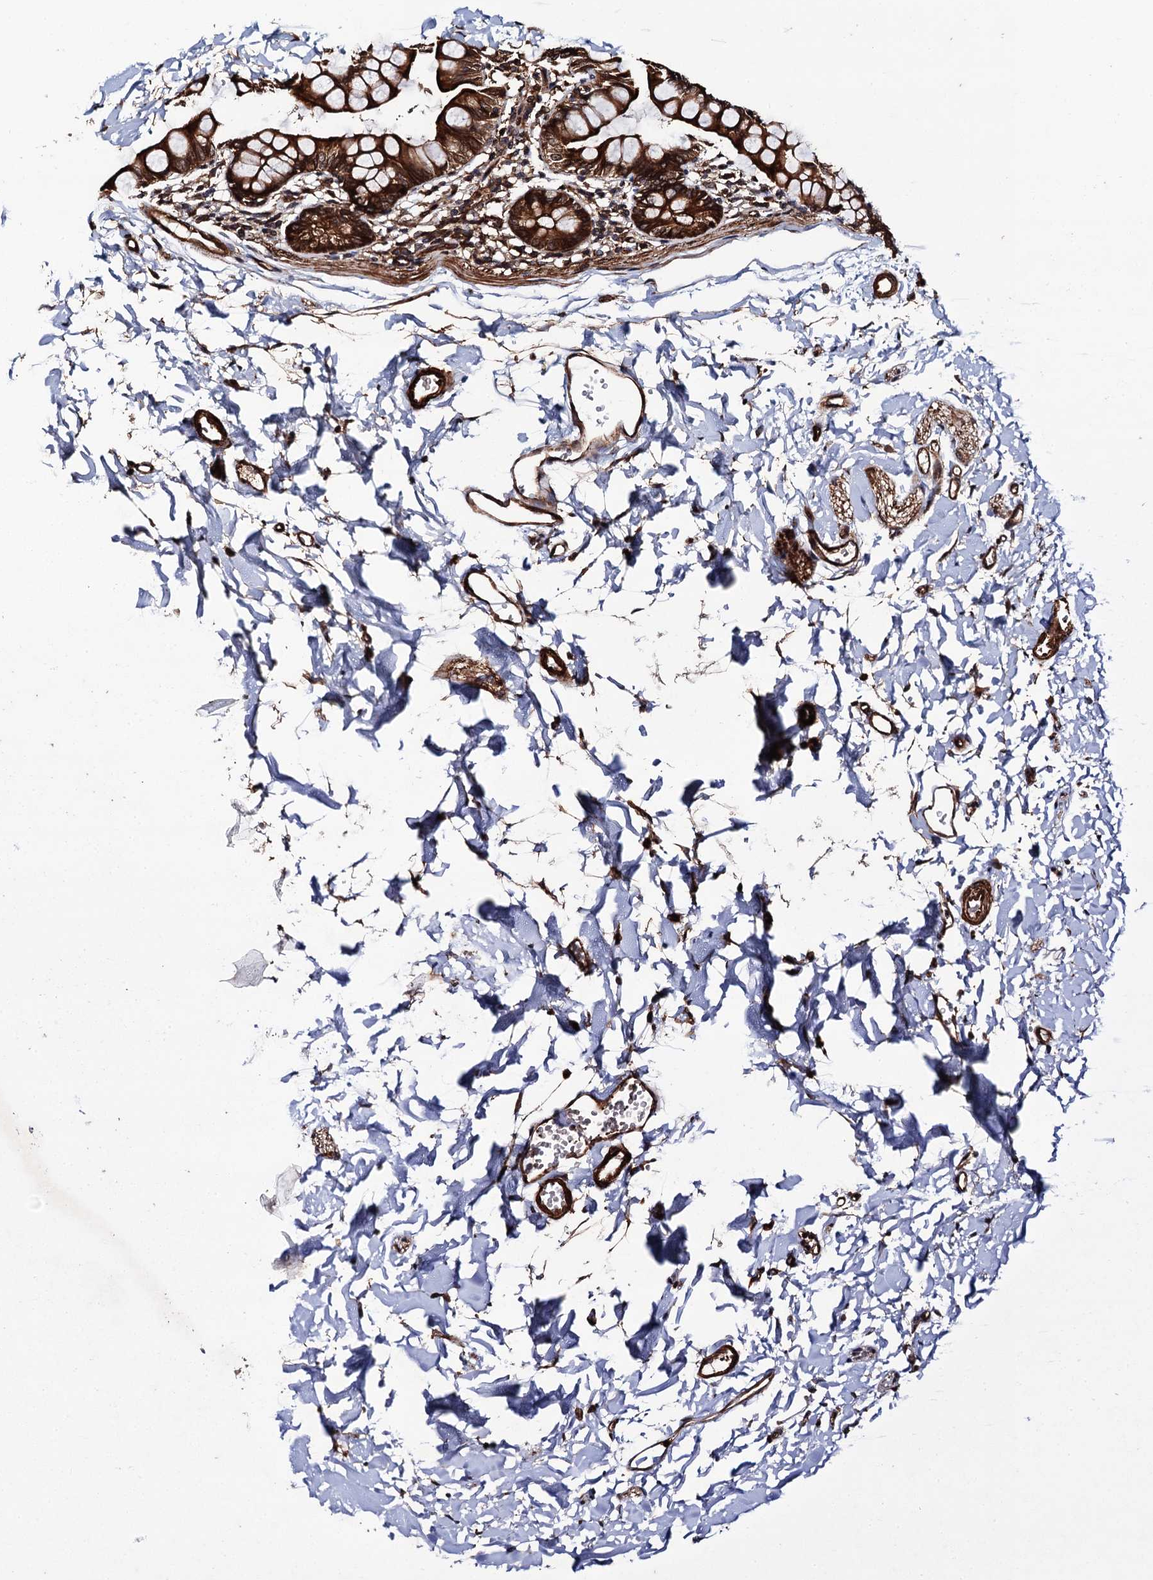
{"staining": {"intensity": "strong", "quantity": ">75%", "location": "cytoplasmic/membranous"}, "tissue": "small intestine", "cell_type": "Glandular cells", "image_type": "normal", "snomed": [{"axis": "morphology", "description": "Normal tissue, NOS"}, {"axis": "topography", "description": "Small intestine"}], "caption": "This is a micrograph of IHC staining of normal small intestine, which shows strong positivity in the cytoplasmic/membranous of glandular cells.", "gene": "BORA", "patient": {"sex": "male", "age": 7}}